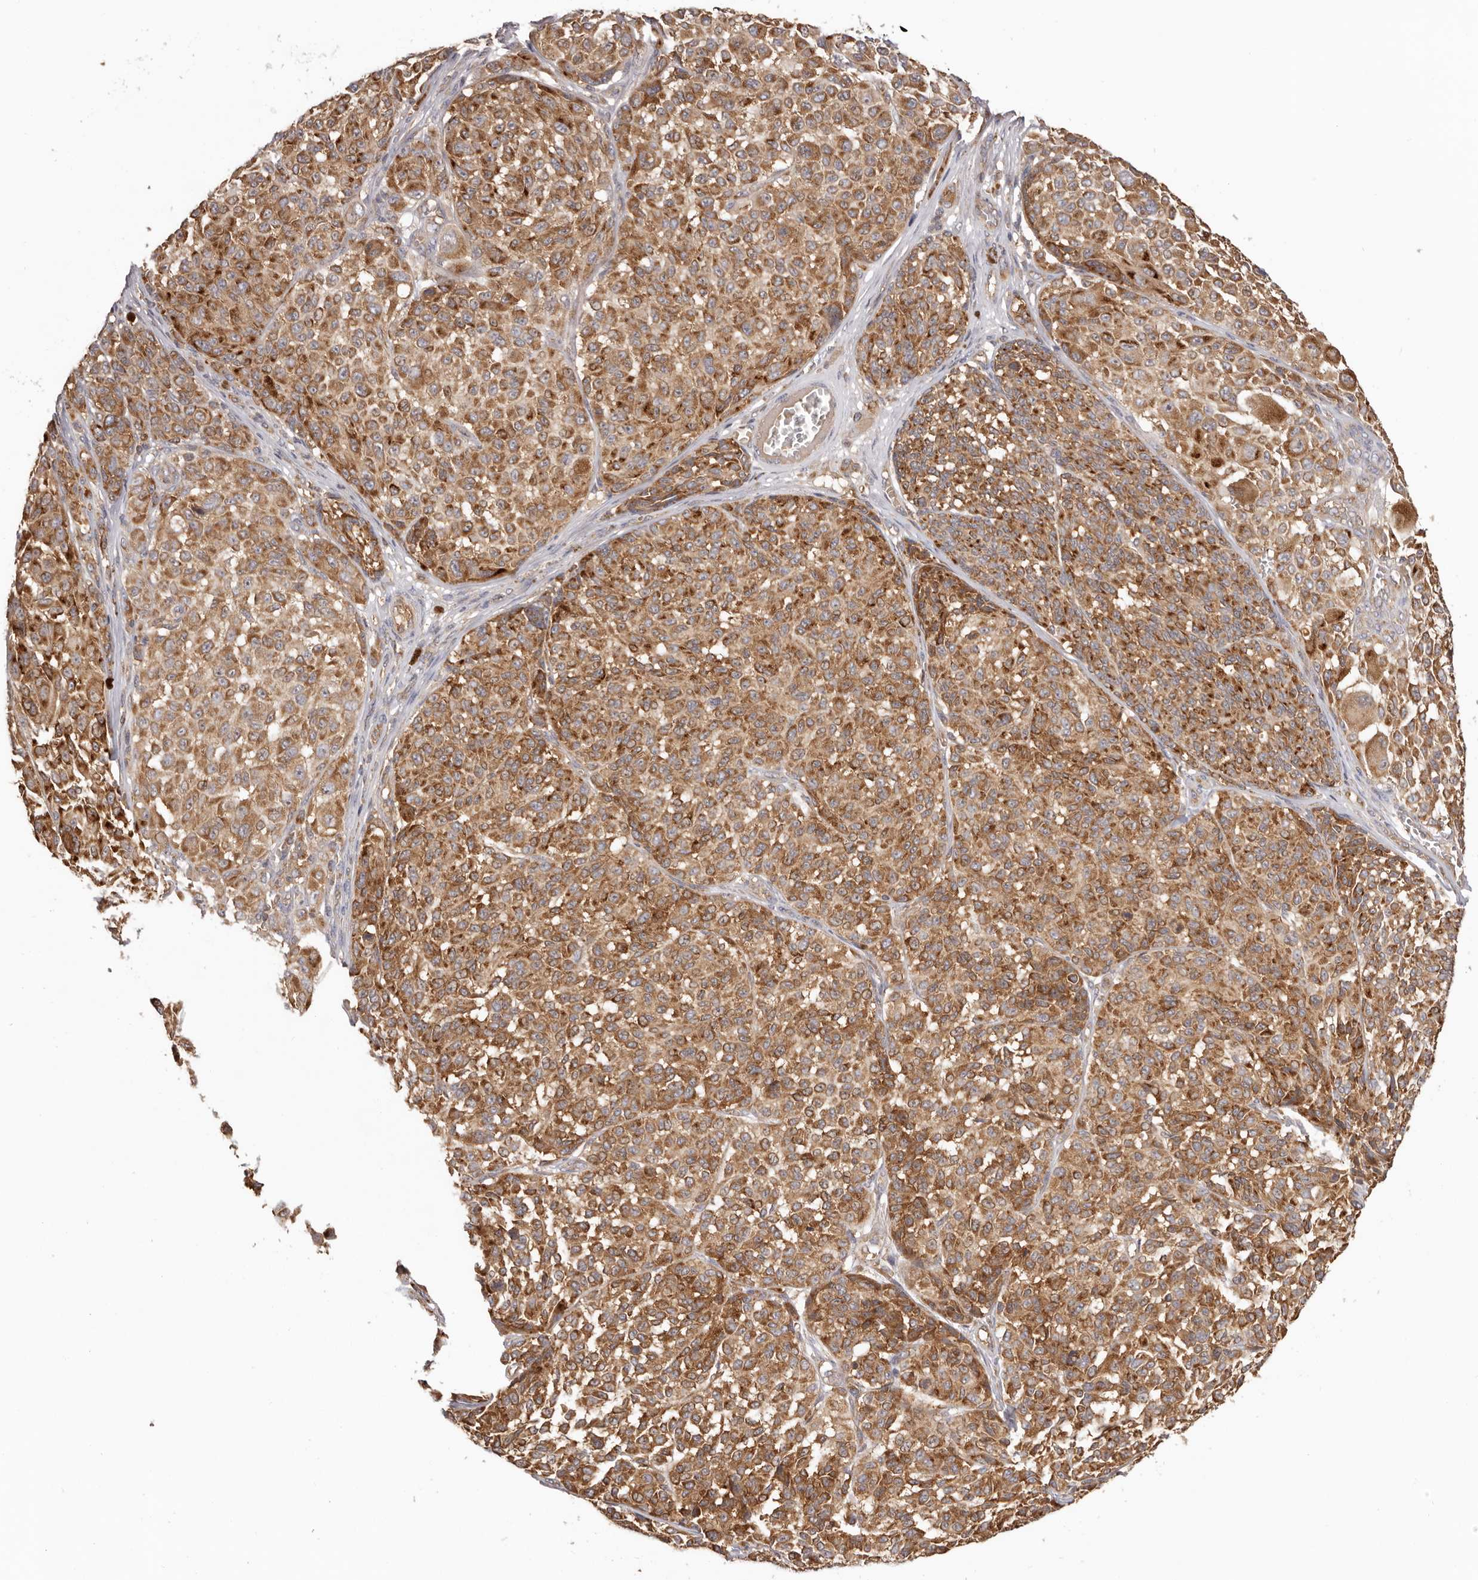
{"staining": {"intensity": "strong", "quantity": ">75%", "location": "cytoplasmic/membranous"}, "tissue": "melanoma", "cell_type": "Tumor cells", "image_type": "cancer", "snomed": [{"axis": "morphology", "description": "Malignant melanoma, NOS"}, {"axis": "topography", "description": "Skin"}], "caption": "An image showing strong cytoplasmic/membranous positivity in about >75% of tumor cells in malignant melanoma, as visualized by brown immunohistochemical staining.", "gene": "EEF1E1", "patient": {"sex": "male", "age": 83}}